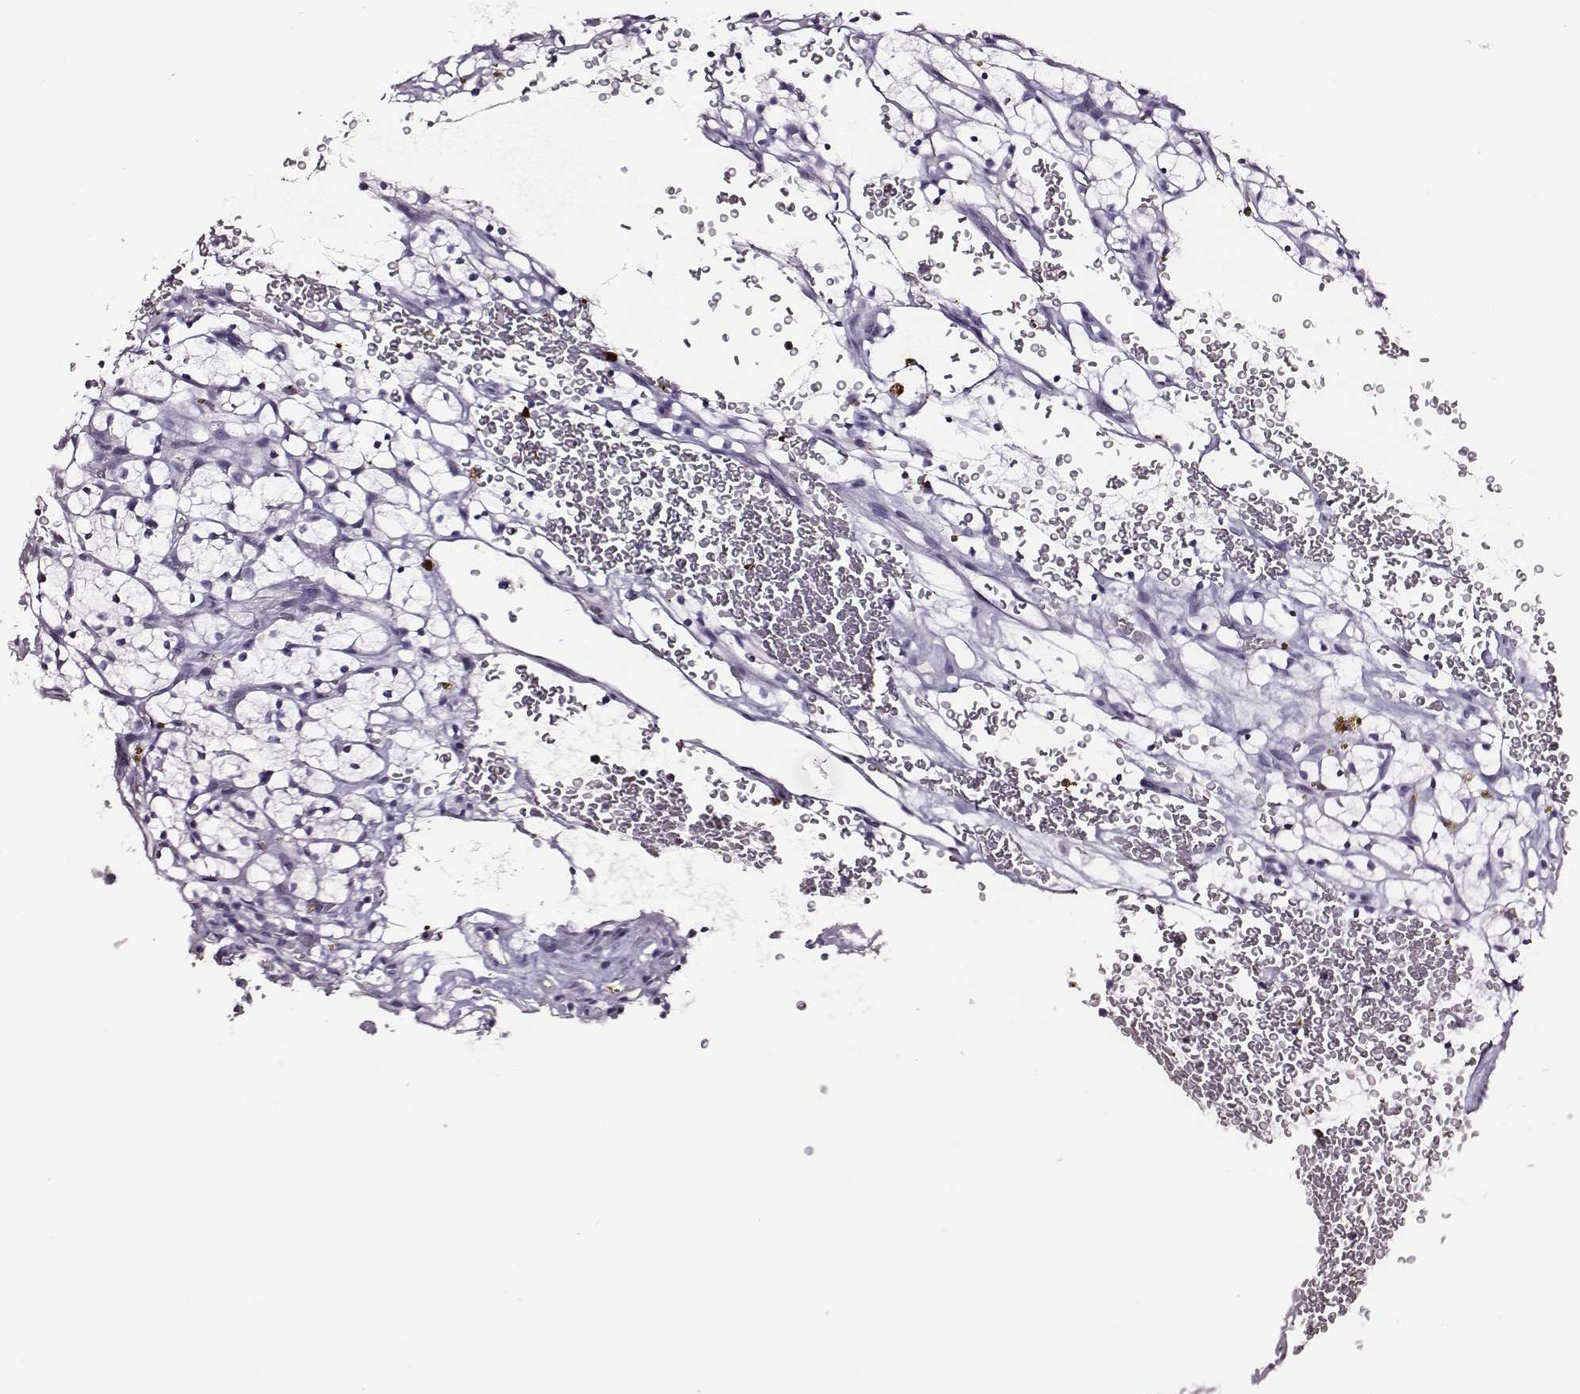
{"staining": {"intensity": "negative", "quantity": "none", "location": "none"}, "tissue": "renal cancer", "cell_type": "Tumor cells", "image_type": "cancer", "snomed": [{"axis": "morphology", "description": "Adenocarcinoma, NOS"}, {"axis": "topography", "description": "Kidney"}], "caption": "Tumor cells are negative for brown protein staining in adenocarcinoma (renal).", "gene": "DPEP1", "patient": {"sex": "female", "age": 64}}